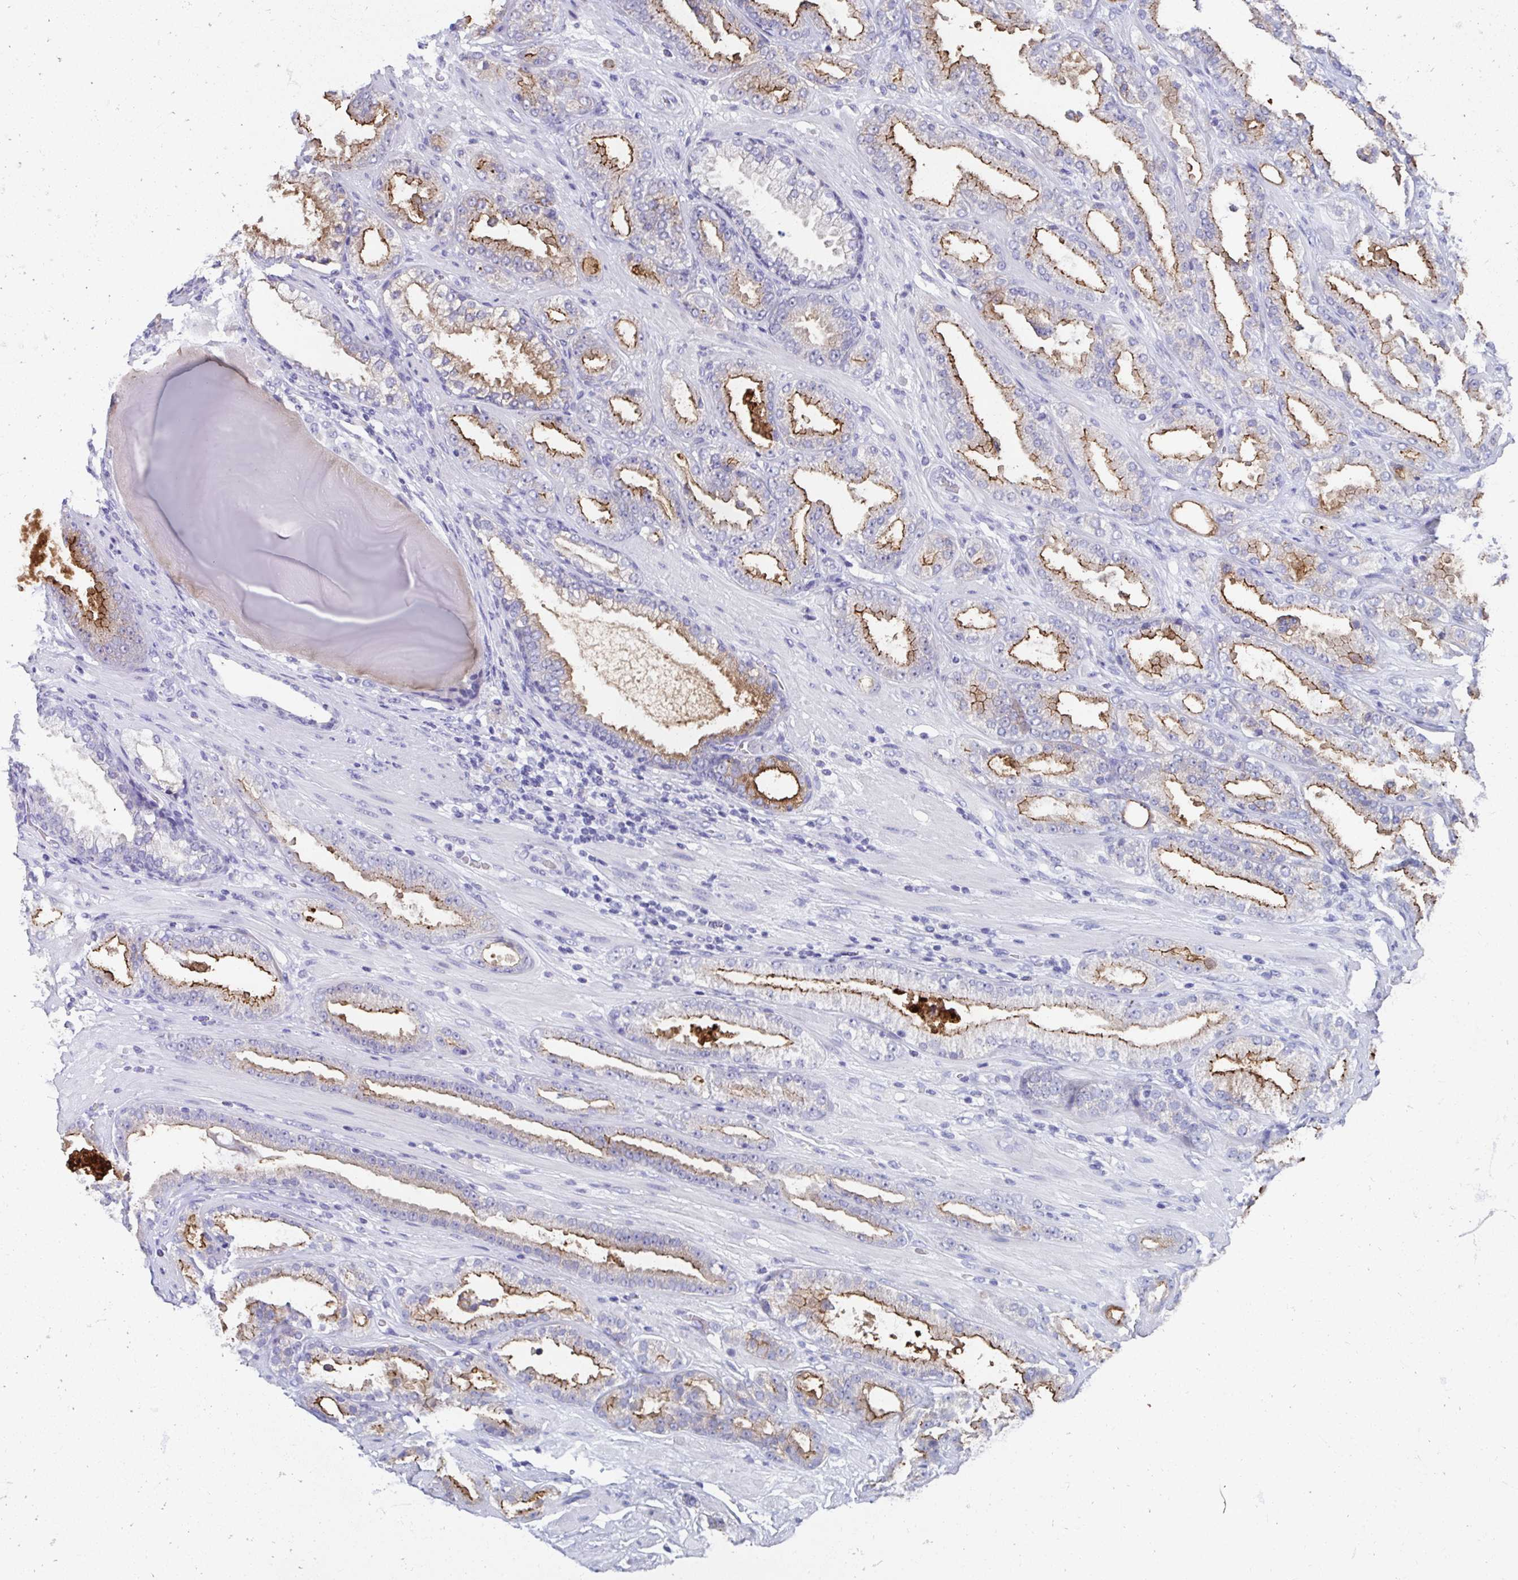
{"staining": {"intensity": "moderate", "quantity": "25%-75%", "location": "cytoplasmic/membranous"}, "tissue": "prostate cancer", "cell_type": "Tumor cells", "image_type": "cancer", "snomed": [{"axis": "morphology", "description": "Adenocarcinoma, Low grade"}, {"axis": "topography", "description": "Prostate"}], "caption": "High-magnification brightfield microscopy of prostate adenocarcinoma (low-grade) stained with DAB (brown) and counterstained with hematoxylin (blue). tumor cells exhibit moderate cytoplasmic/membranous expression is present in approximately25%-75% of cells.", "gene": "TMPRSS2", "patient": {"sex": "male", "age": 61}}